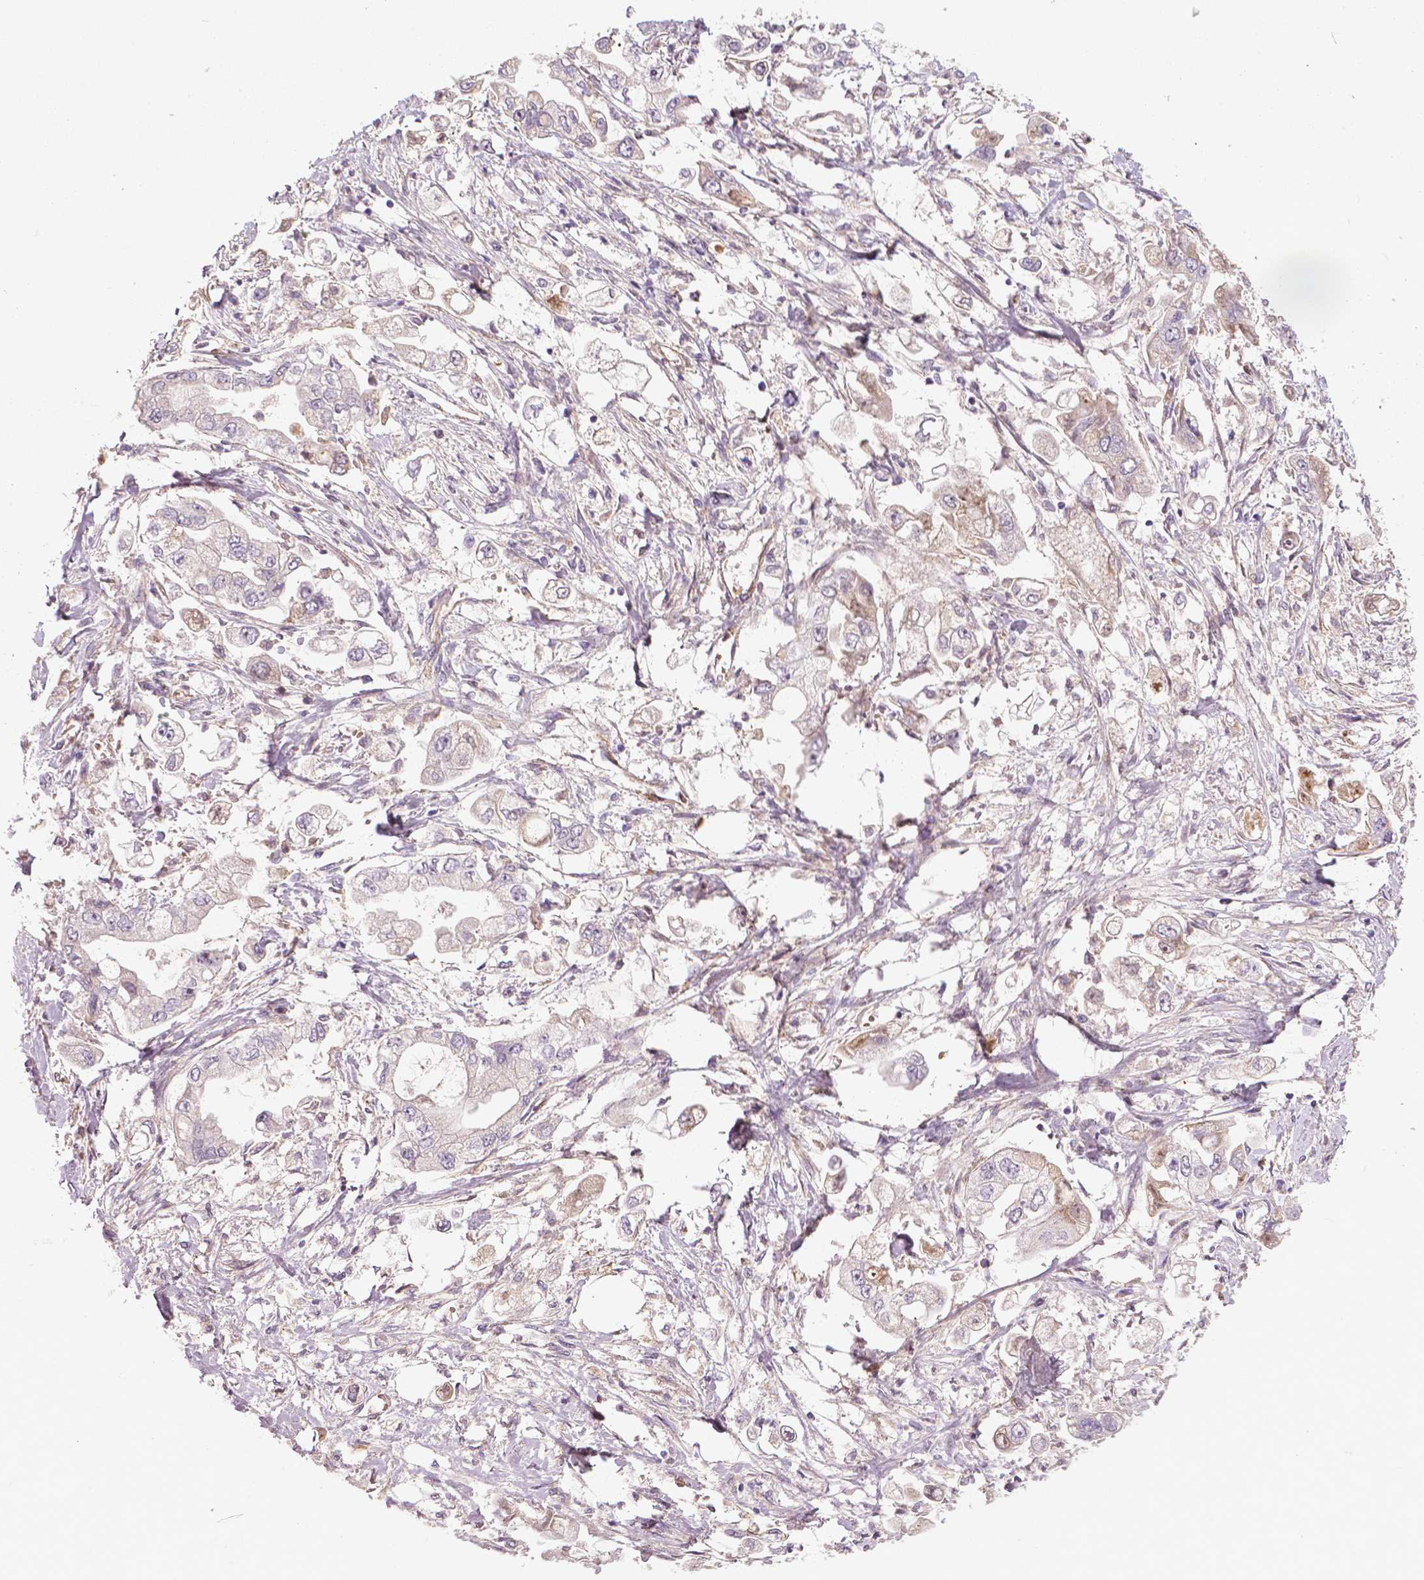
{"staining": {"intensity": "negative", "quantity": "none", "location": "none"}, "tissue": "stomach cancer", "cell_type": "Tumor cells", "image_type": "cancer", "snomed": [{"axis": "morphology", "description": "Adenocarcinoma, NOS"}, {"axis": "topography", "description": "Stomach"}], "caption": "High power microscopy histopathology image of an IHC photomicrograph of stomach adenocarcinoma, revealing no significant expression in tumor cells.", "gene": "FLT1", "patient": {"sex": "male", "age": 62}}